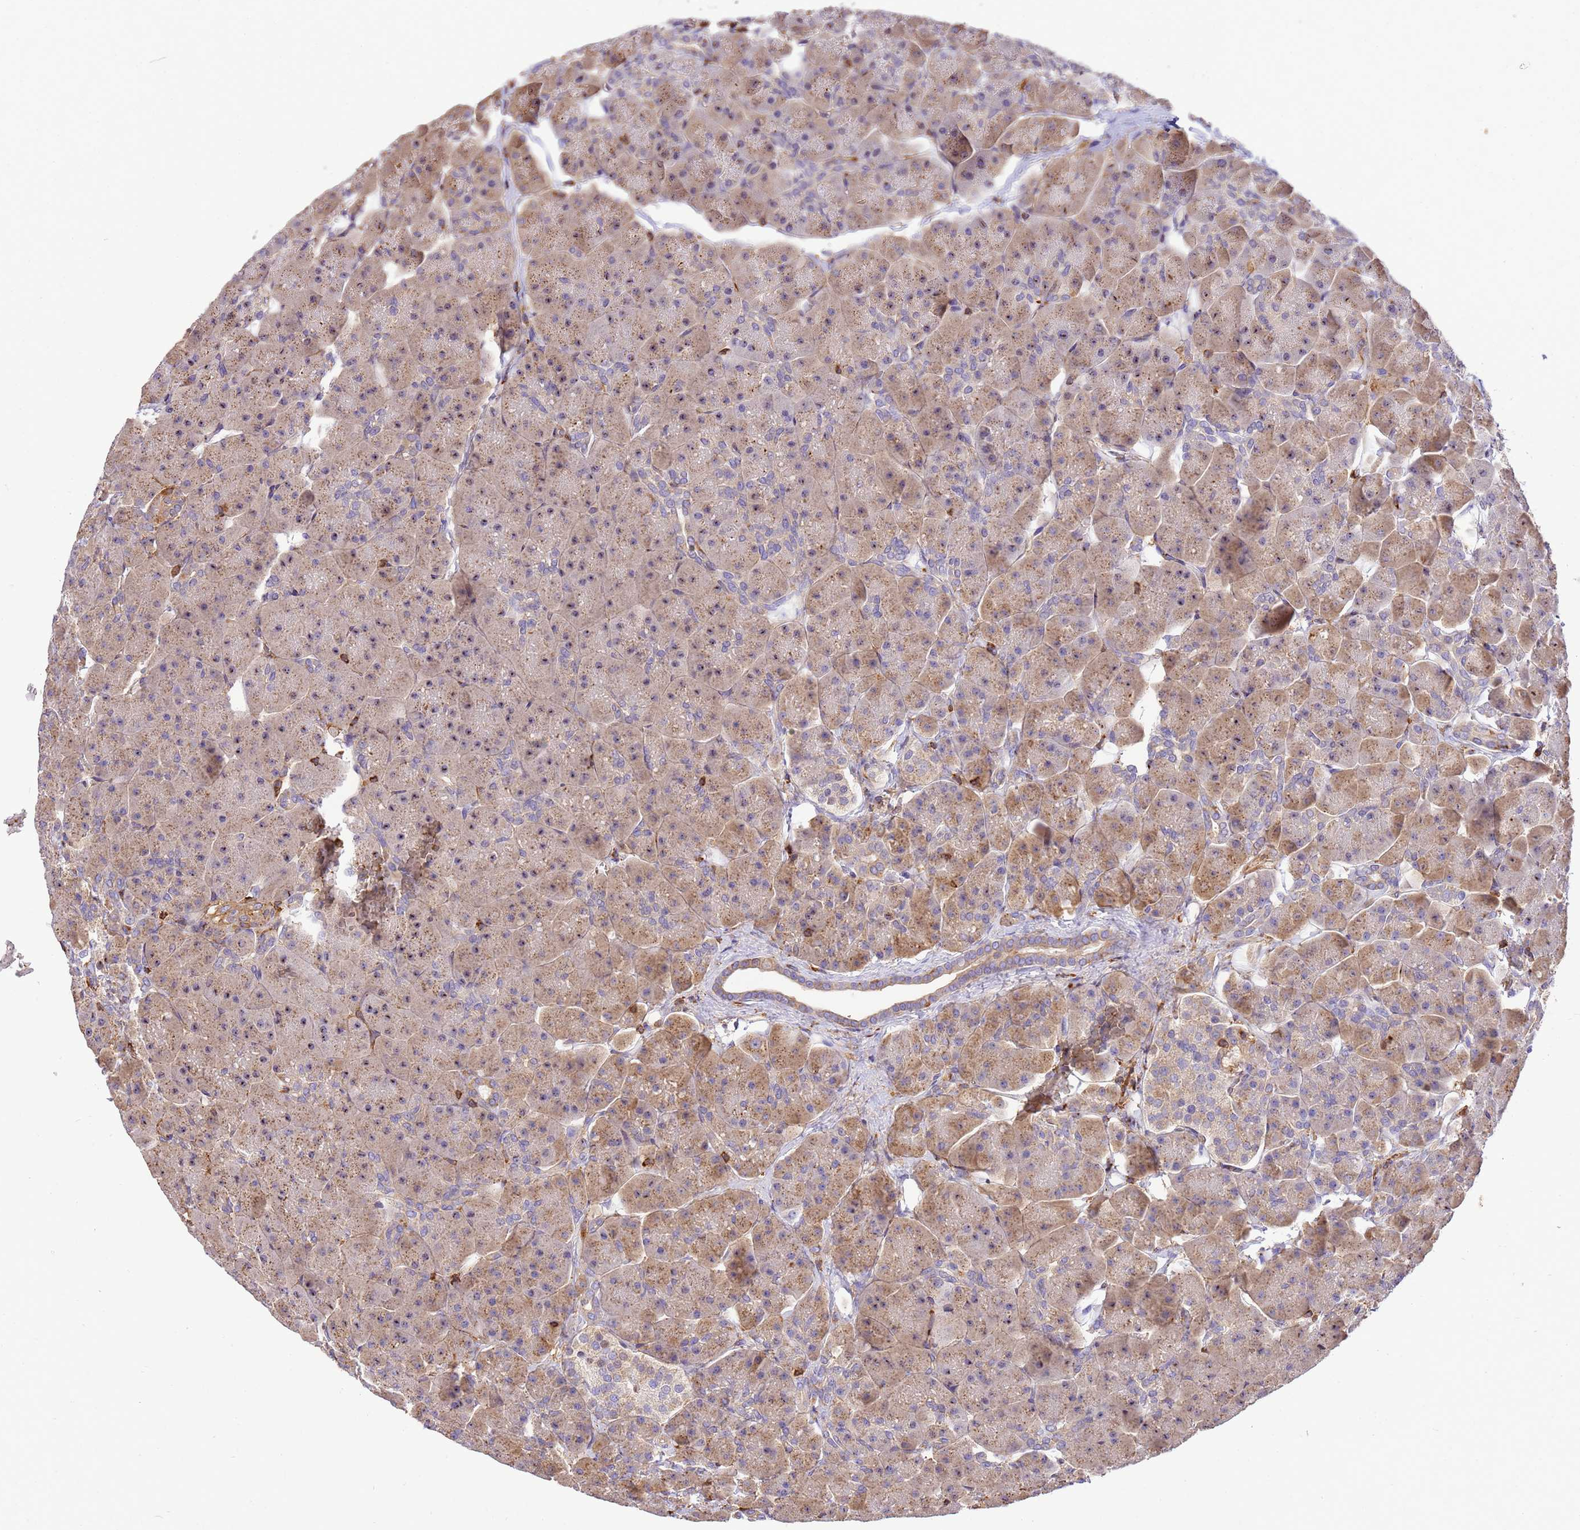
{"staining": {"intensity": "moderate", "quantity": "25%-75%", "location": "cytoplasmic/membranous"}, "tissue": "pancreas", "cell_type": "Exocrine glandular cells", "image_type": "normal", "snomed": [{"axis": "morphology", "description": "Normal tissue, NOS"}, {"axis": "topography", "description": "Pancreas"}], "caption": "DAB (3,3'-diaminobenzidine) immunohistochemical staining of unremarkable pancreas exhibits moderate cytoplasmic/membranous protein staining in about 25%-75% of exocrine glandular cells. Immunohistochemistry (ihc) stains the protein in brown and the nuclei are stained blue.", "gene": "WDR64", "patient": {"sex": "male", "age": 66}}